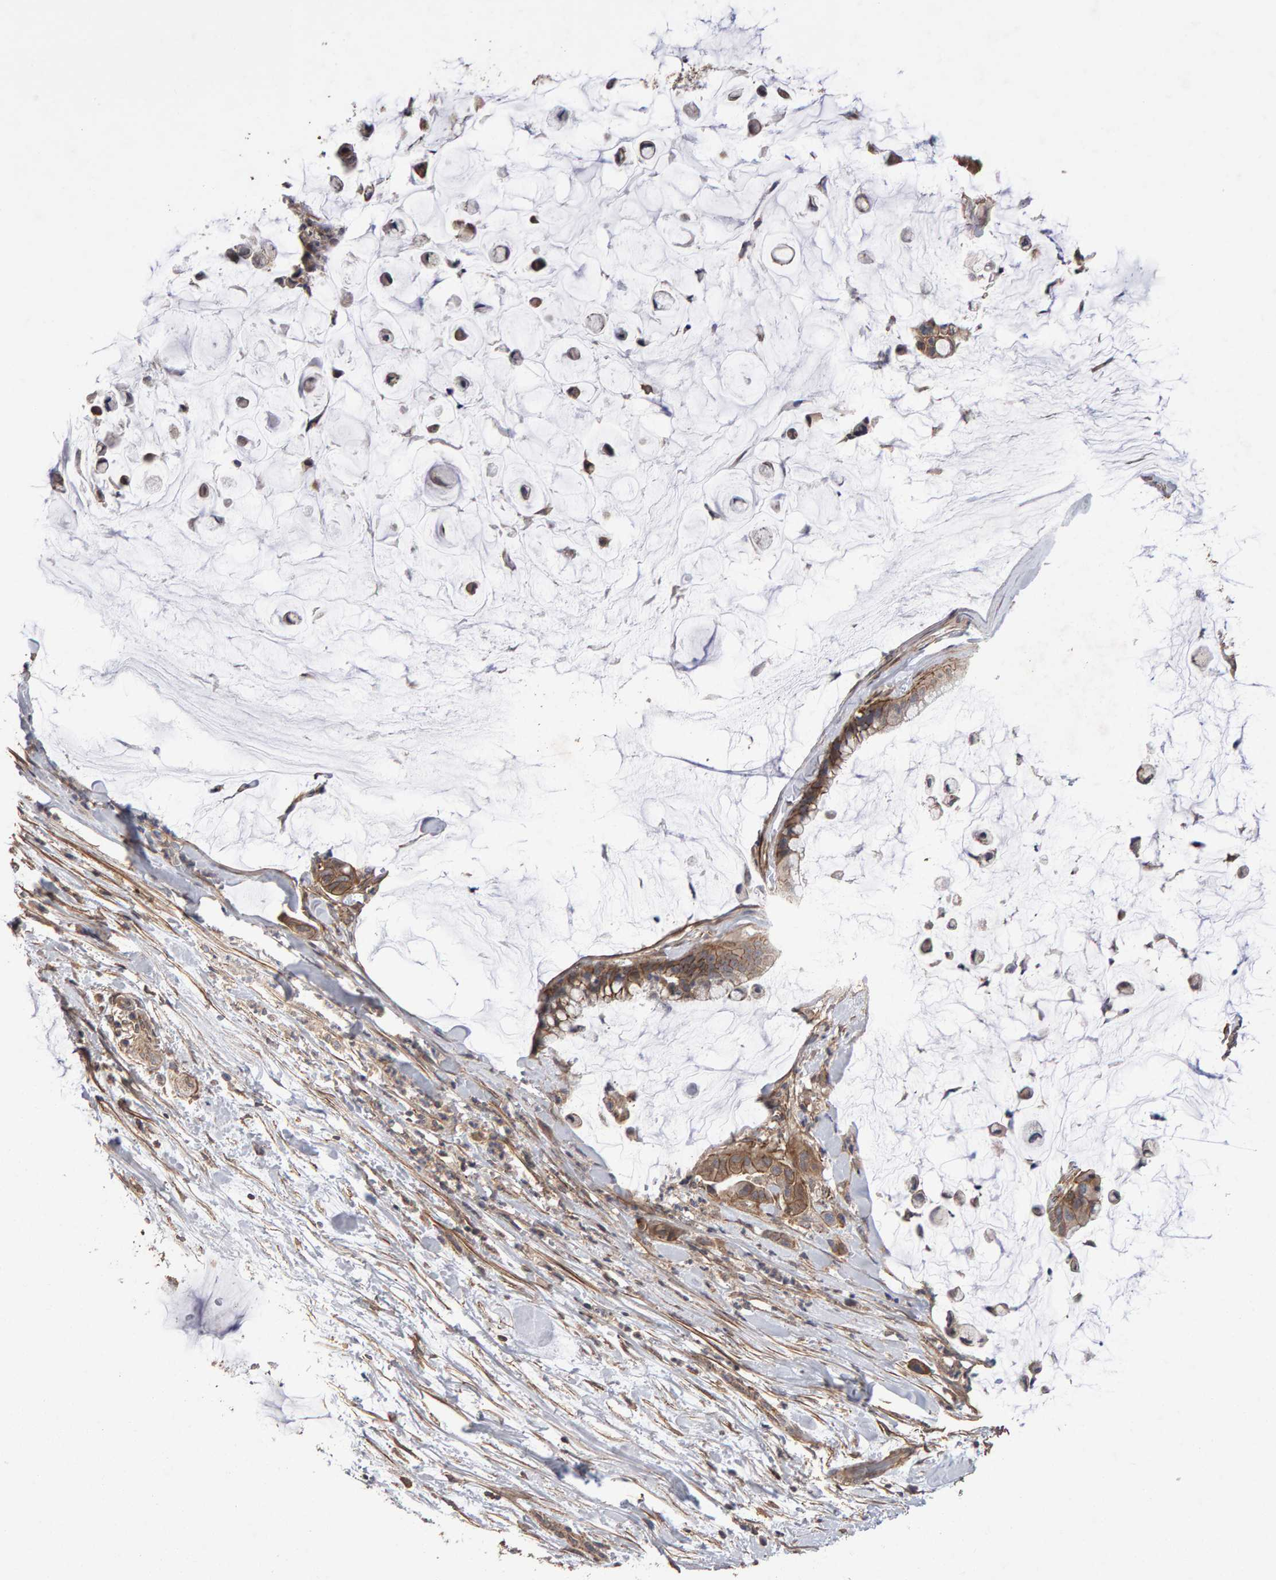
{"staining": {"intensity": "moderate", "quantity": ">75%", "location": "cytoplasmic/membranous"}, "tissue": "pancreatic cancer", "cell_type": "Tumor cells", "image_type": "cancer", "snomed": [{"axis": "morphology", "description": "Adenocarcinoma, NOS"}, {"axis": "topography", "description": "Pancreas"}], "caption": "High-magnification brightfield microscopy of pancreatic adenocarcinoma stained with DAB (3,3'-diaminobenzidine) (brown) and counterstained with hematoxylin (blue). tumor cells exhibit moderate cytoplasmic/membranous staining is seen in about>75% of cells. (brown staining indicates protein expression, while blue staining denotes nuclei).", "gene": "SCRIB", "patient": {"sex": "male", "age": 41}}